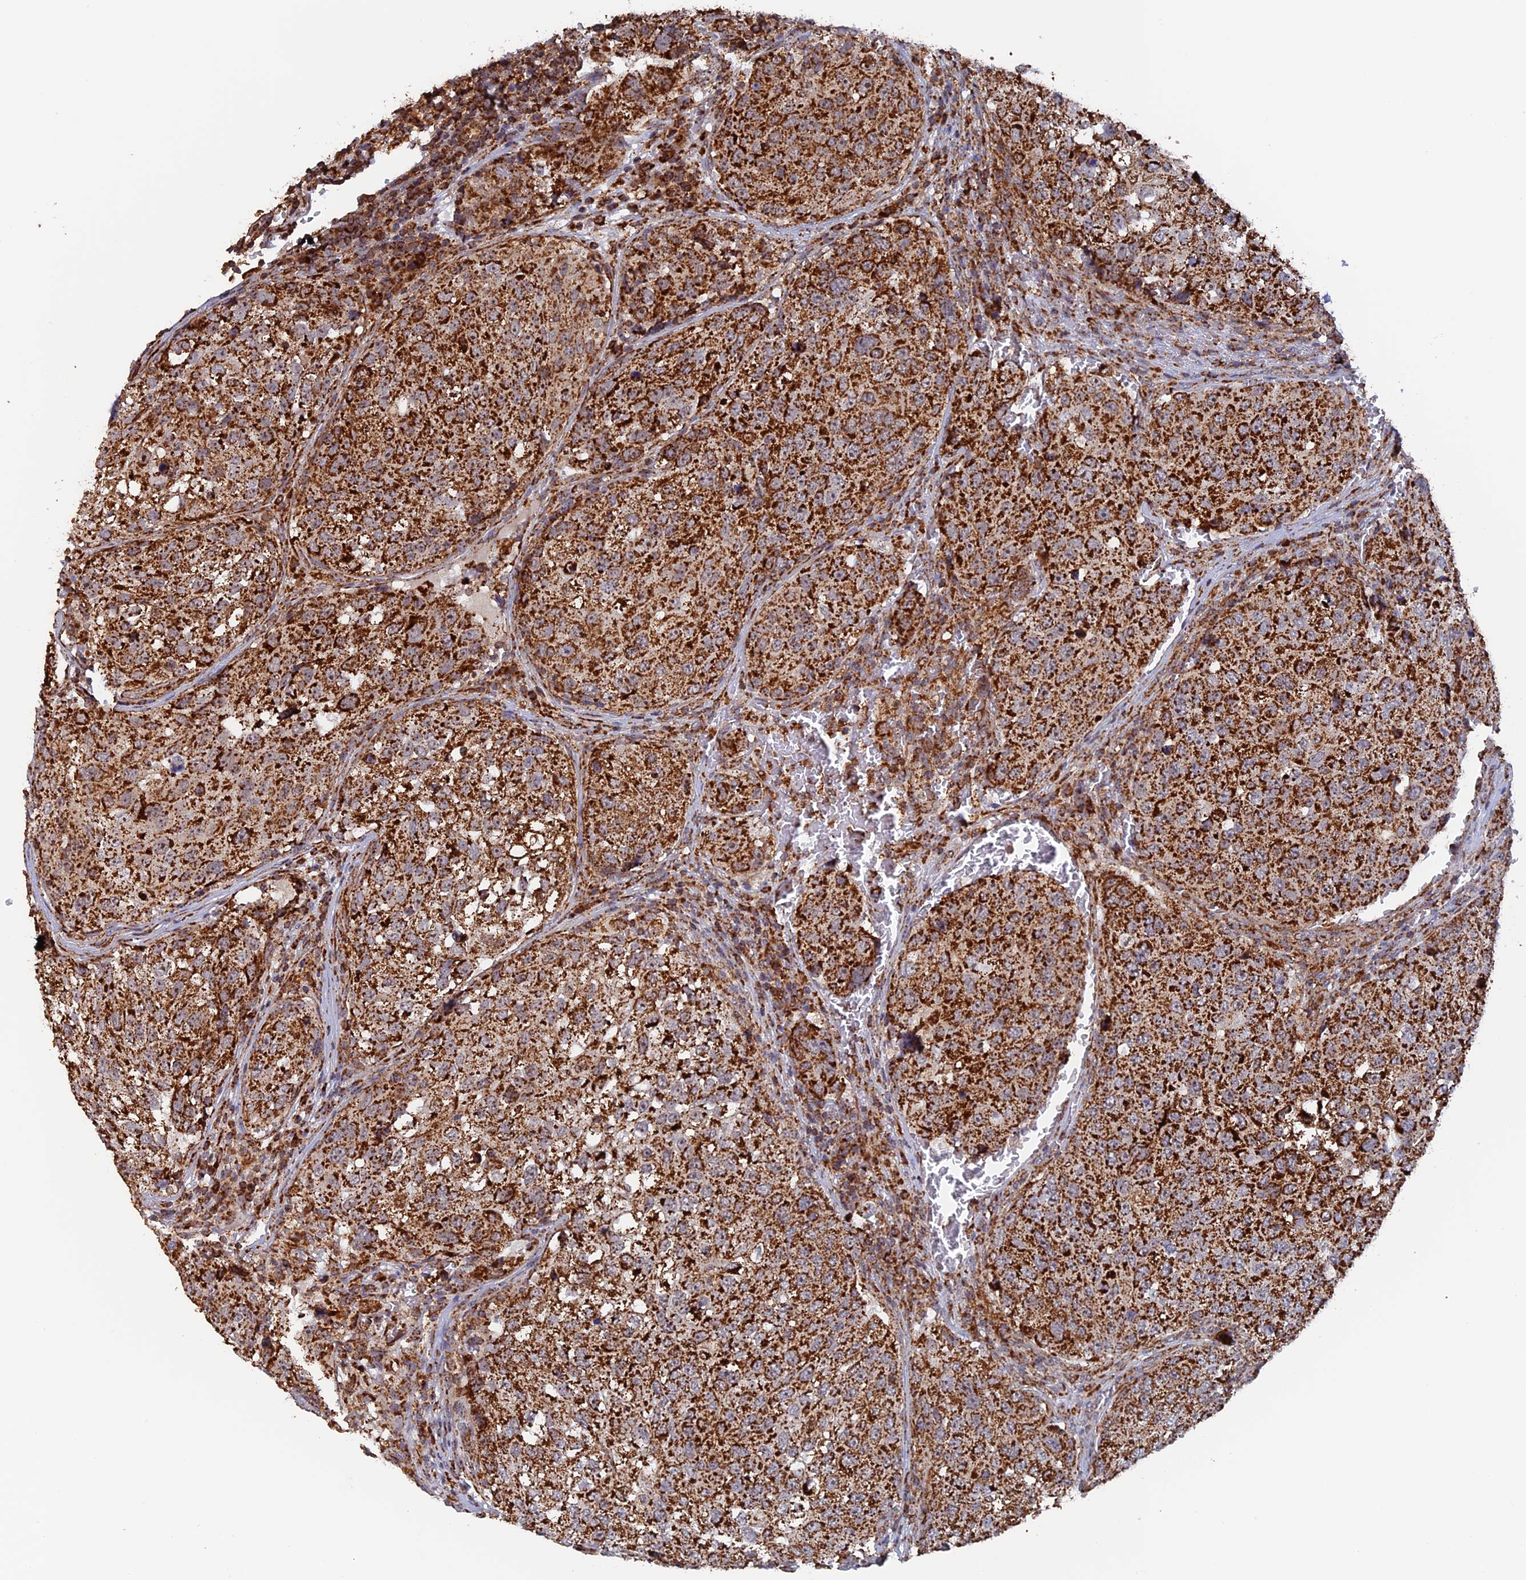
{"staining": {"intensity": "strong", "quantity": ">75%", "location": "cytoplasmic/membranous"}, "tissue": "urothelial cancer", "cell_type": "Tumor cells", "image_type": "cancer", "snomed": [{"axis": "morphology", "description": "Urothelial carcinoma, High grade"}, {"axis": "topography", "description": "Lymph node"}, {"axis": "topography", "description": "Urinary bladder"}], "caption": "A high amount of strong cytoplasmic/membranous staining is seen in approximately >75% of tumor cells in high-grade urothelial carcinoma tissue.", "gene": "DTYMK", "patient": {"sex": "male", "age": 51}}